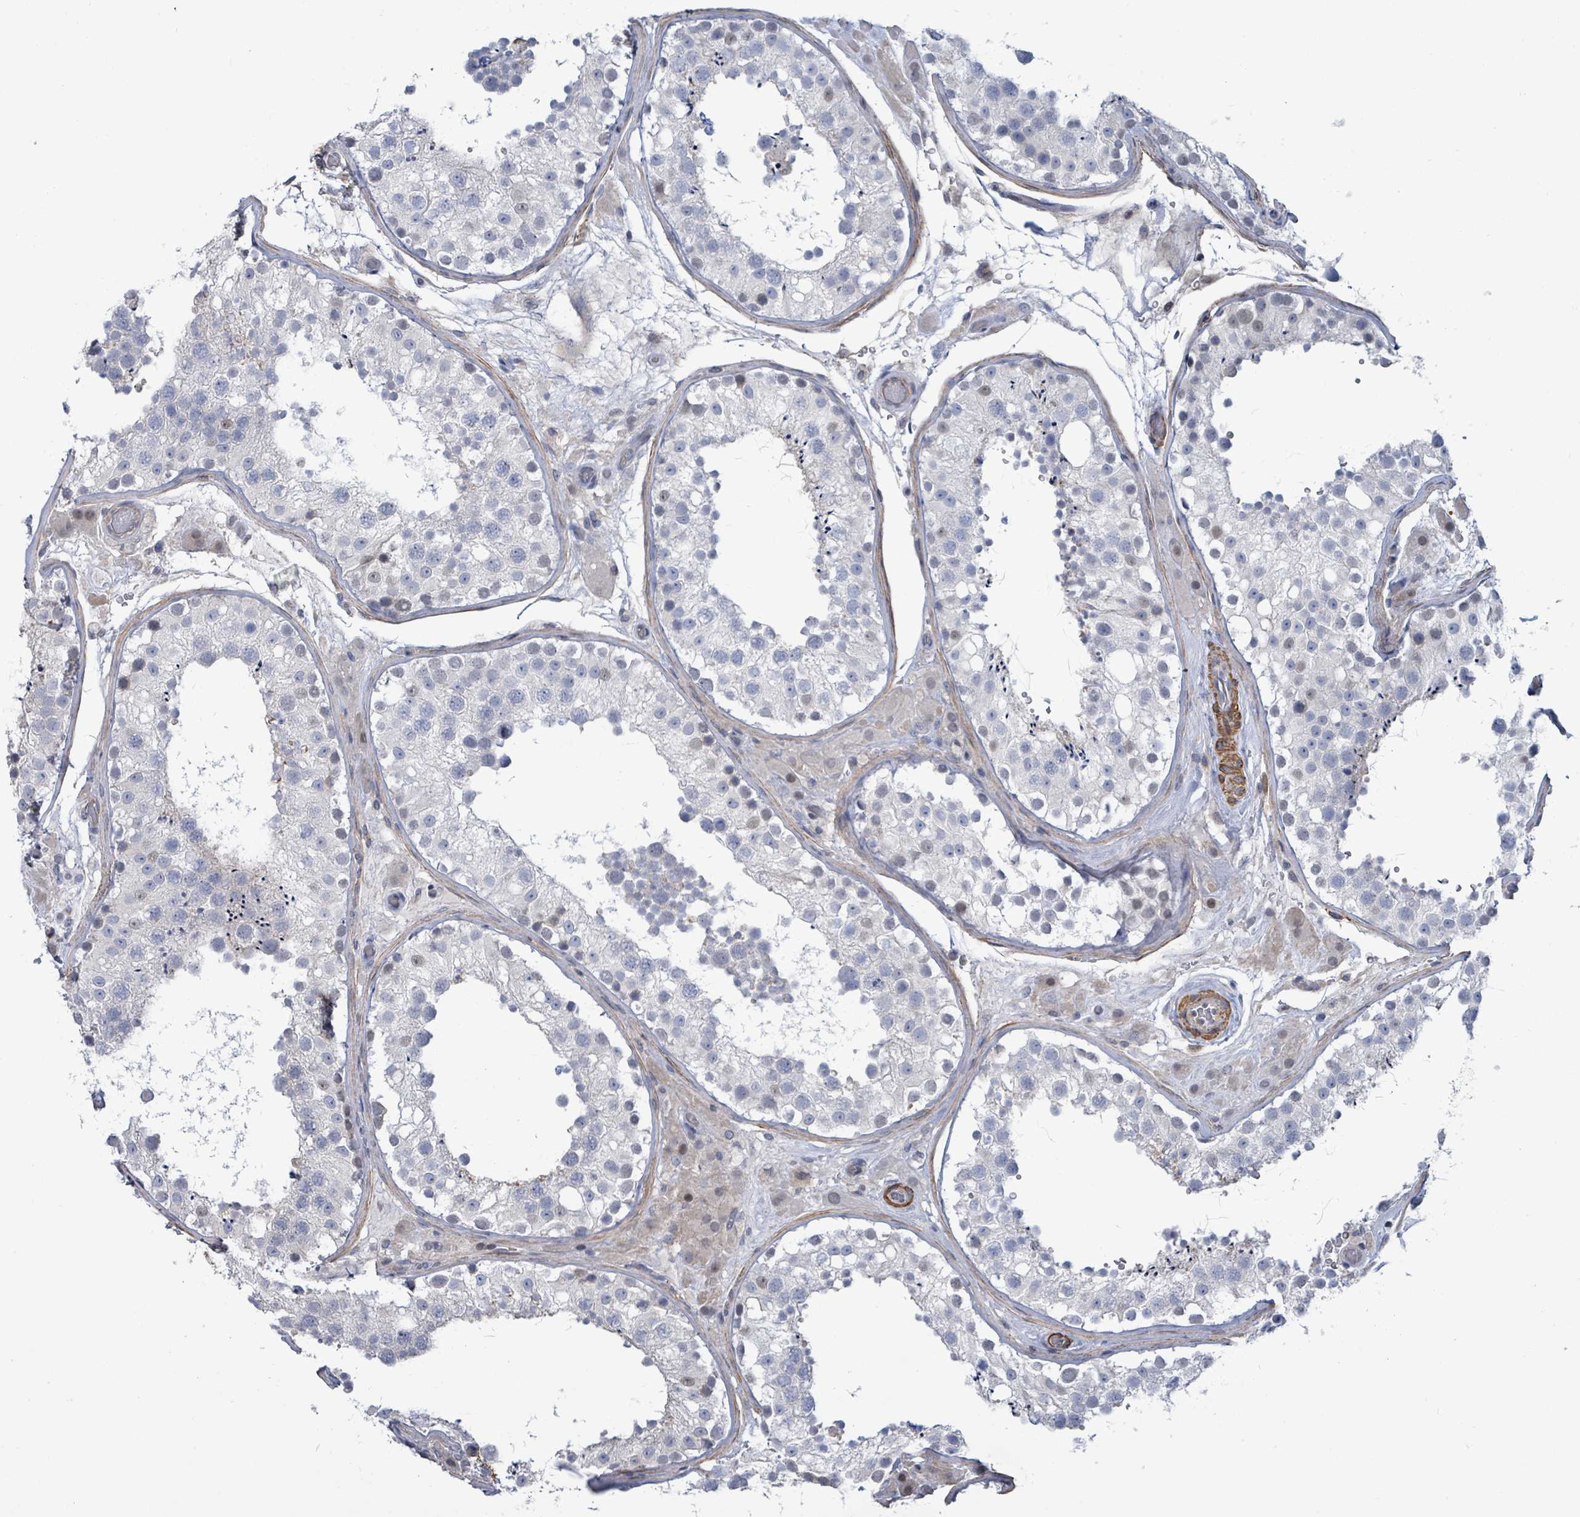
{"staining": {"intensity": "negative", "quantity": "none", "location": "none"}, "tissue": "testis", "cell_type": "Cells in seminiferous ducts", "image_type": "normal", "snomed": [{"axis": "morphology", "description": "Normal tissue, NOS"}, {"axis": "topography", "description": "Testis"}], "caption": "Immunohistochemistry photomicrograph of unremarkable testis: testis stained with DAB (3,3'-diaminobenzidine) shows no significant protein positivity in cells in seminiferous ducts.", "gene": "DMRTC1B", "patient": {"sex": "male", "age": 26}}